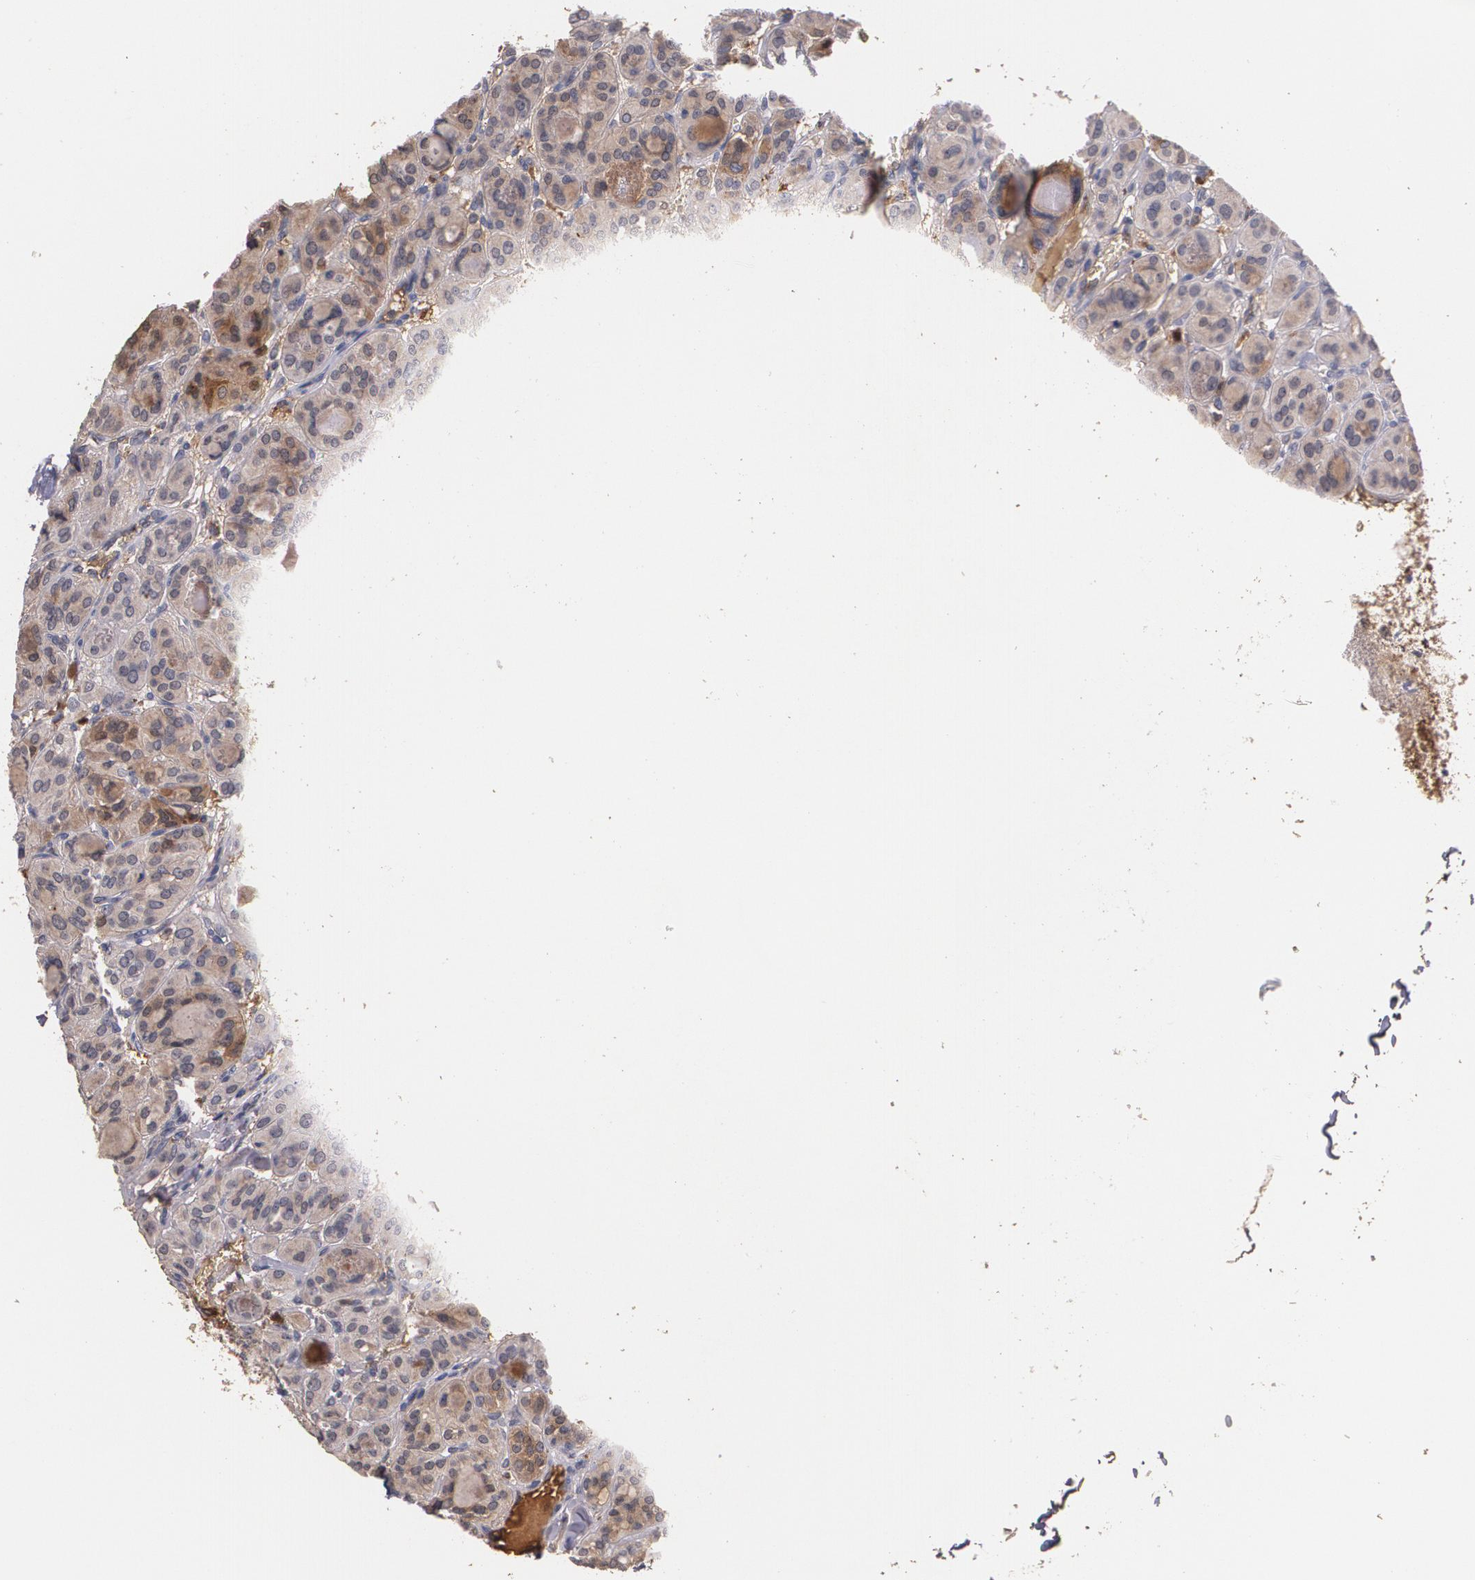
{"staining": {"intensity": "moderate", "quantity": ">75%", "location": "cytoplasmic/membranous,nuclear"}, "tissue": "thyroid cancer", "cell_type": "Tumor cells", "image_type": "cancer", "snomed": [{"axis": "morphology", "description": "Follicular adenoma carcinoma, NOS"}, {"axis": "topography", "description": "Thyroid gland"}], "caption": "Follicular adenoma carcinoma (thyroid) stained with a brown dye demonstrates moderate cytoplasmic/membranous and nuclear positive expression in approximately >75% of tumor cells.", "gene": "PTS", "patient": {"sex": "female", "age": 71}}